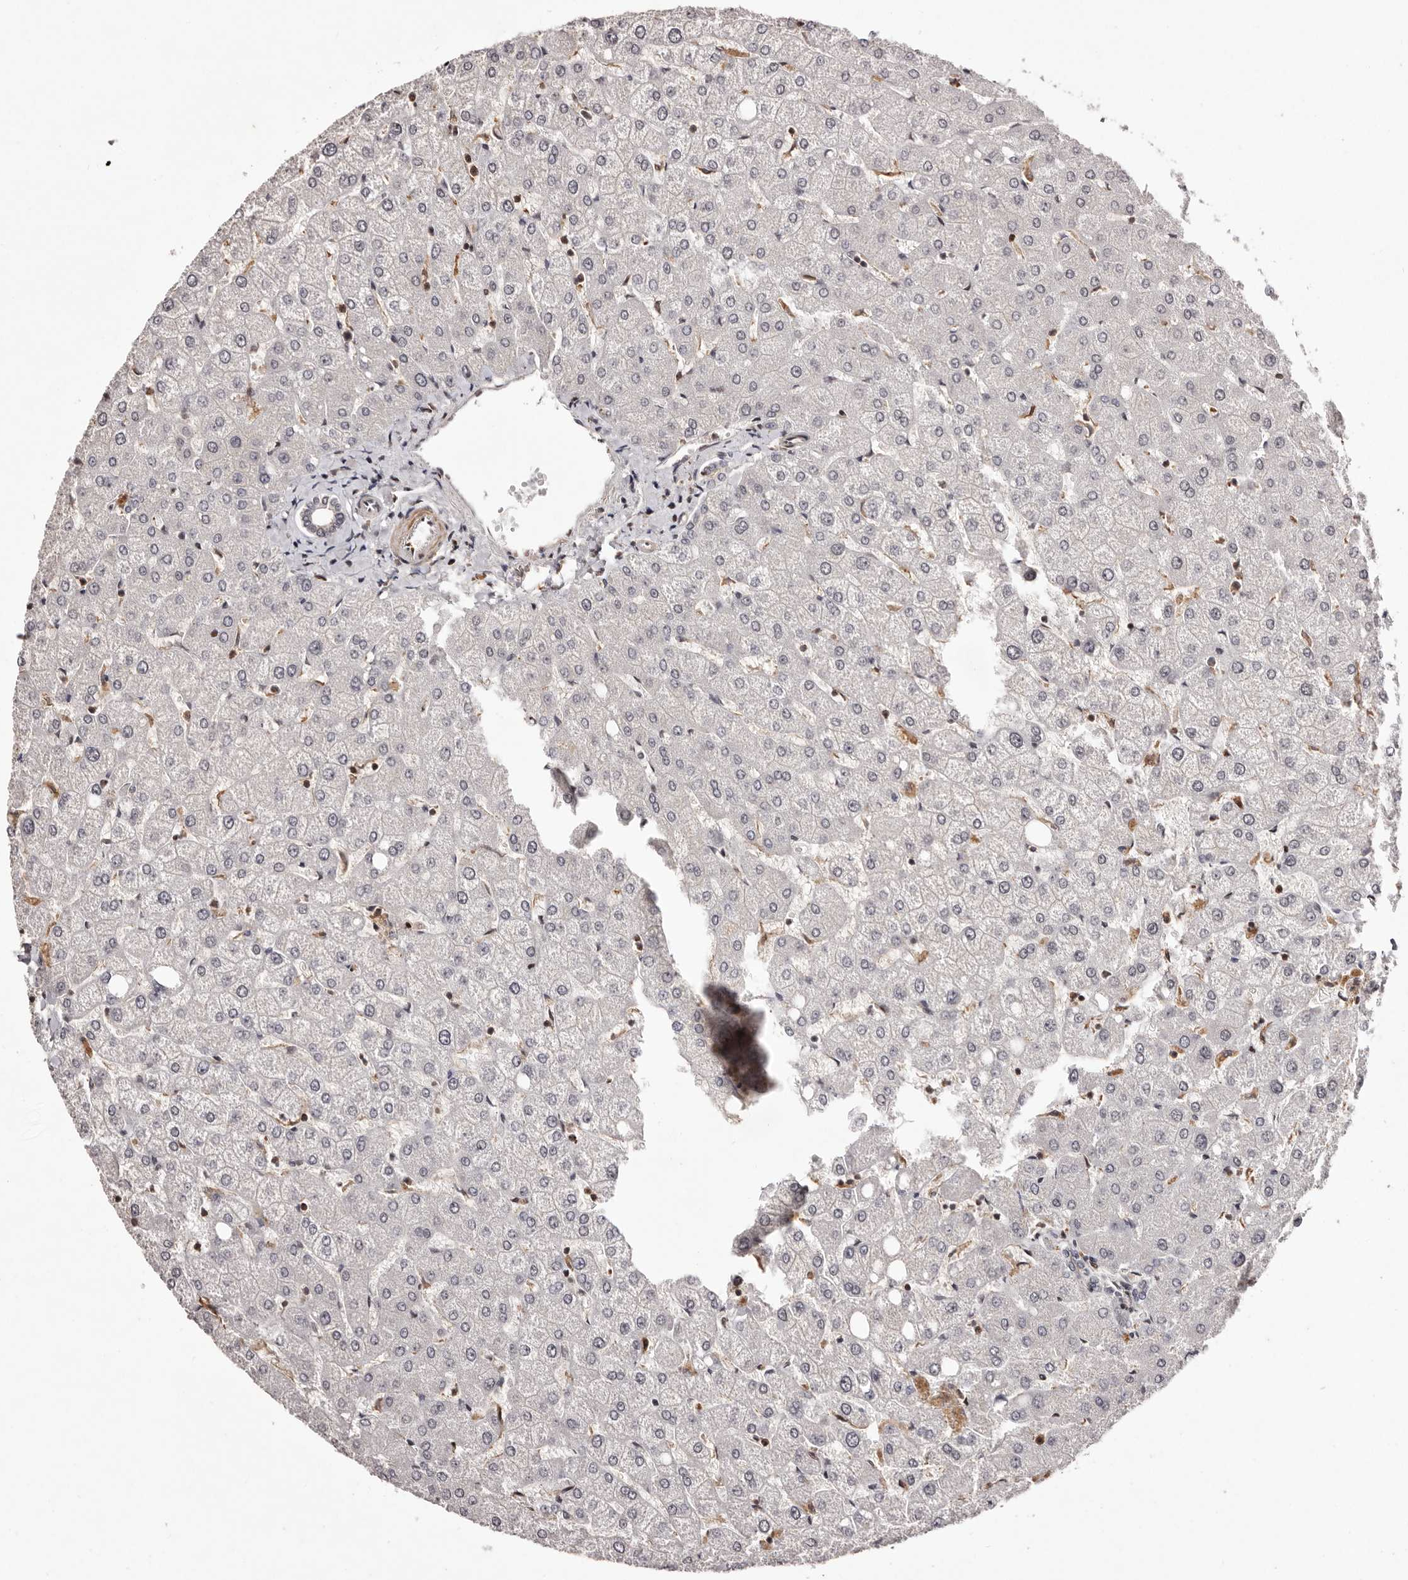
{"staining": {"intensity": "weak", "quantity": "25%-75%", "location": "nuclear"}, "tissue": "liver", "cell_type": "Cholangiocytes", "image_type": "normal", "snomed": [{"axis": "morphology", "description": "Normal tissue, NOS"}, {"axis": "topography", "description": "Liver"}], "caption": "Immunohistochemical staining of unremarkable human liver reveals low levels of weak nuclear positivity in about 25%-75% of cholangiocytes.", "gene": "FBXO5", "patient": {"sex": "female", "age": 54}}